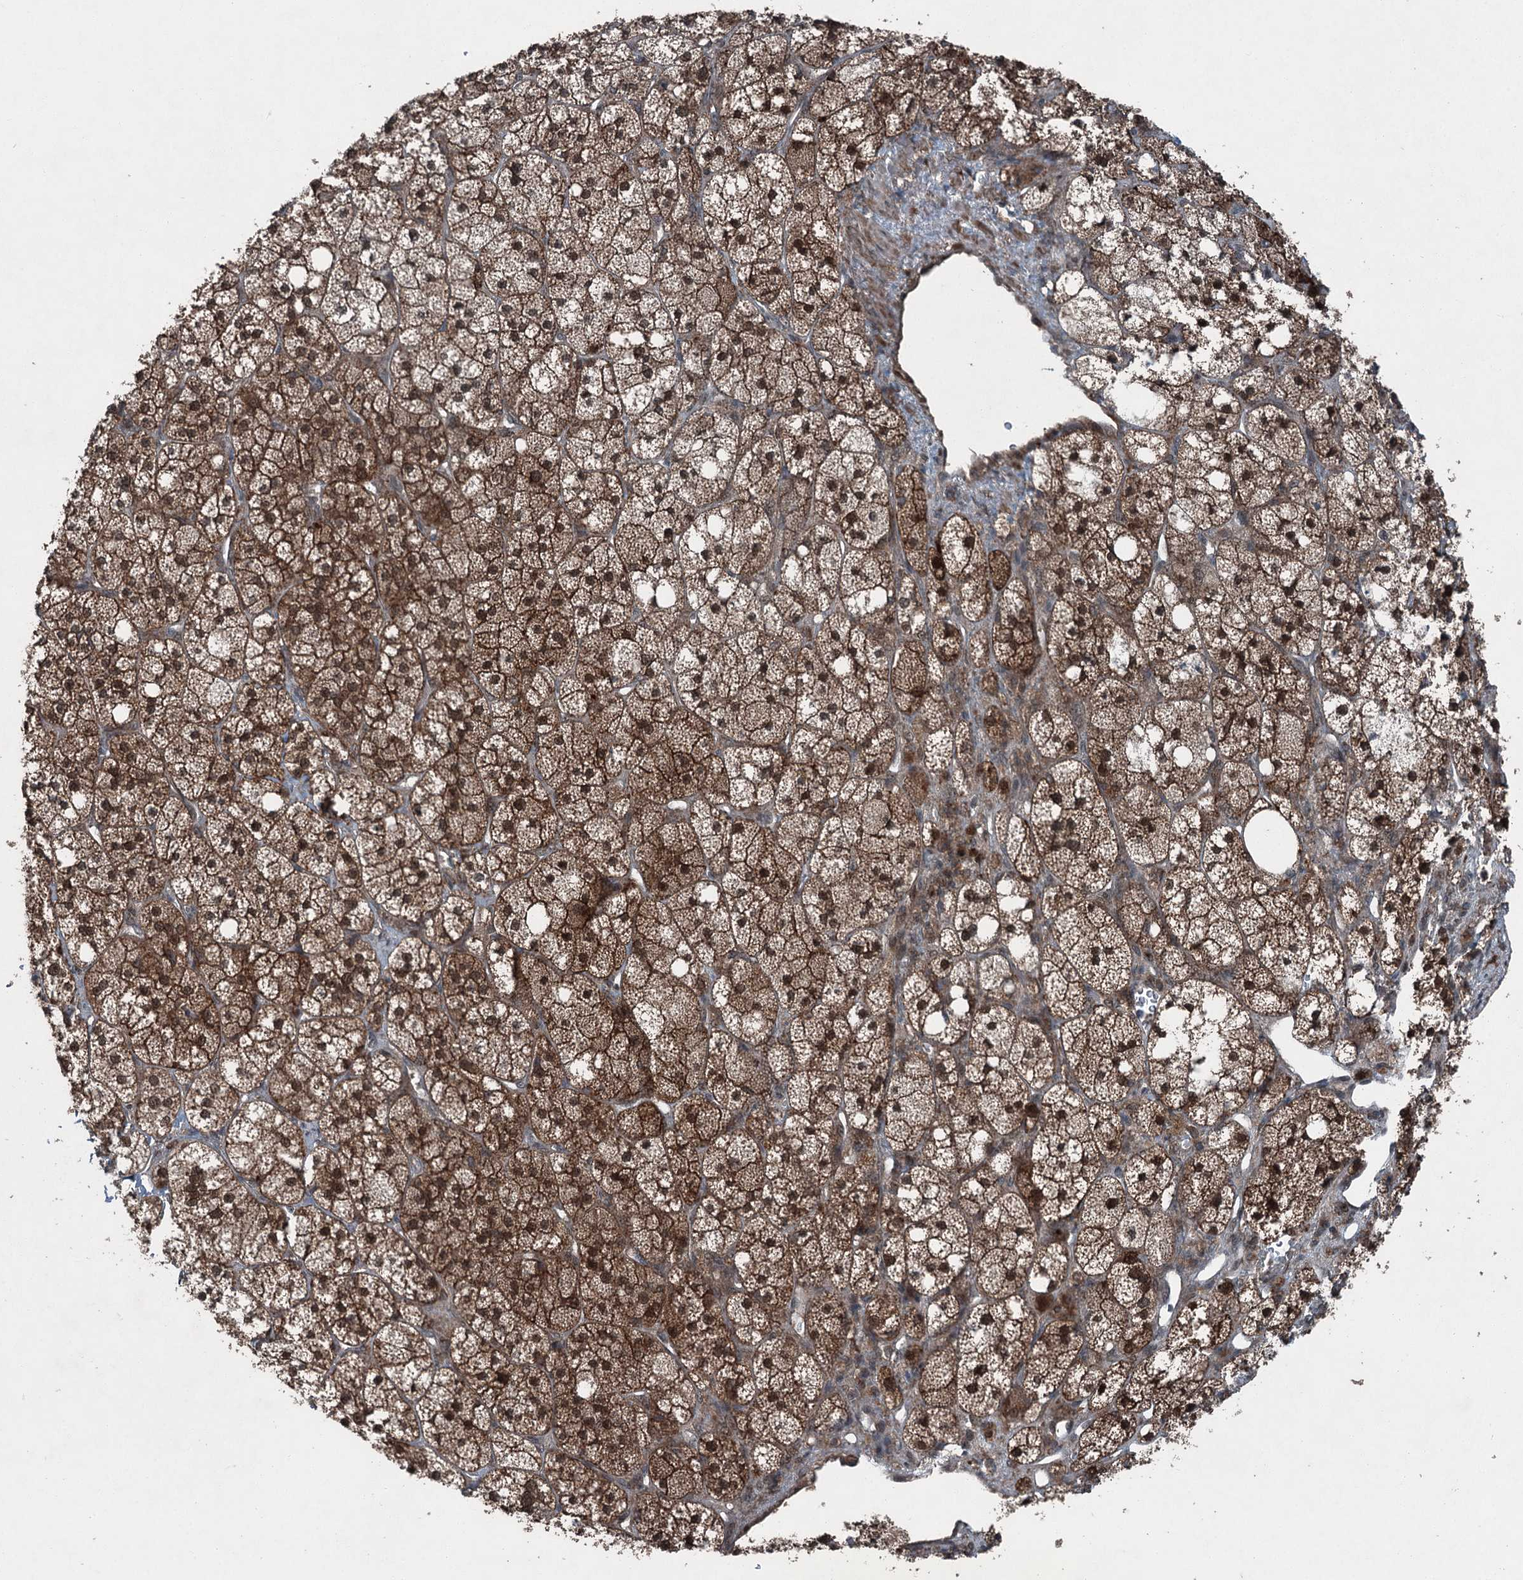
{"staining": {"intensity": "strong", "quantity": ">75%", "location": "cytoplasmic/membranous,nuclear"}, "tissue": "adrenal gland", "cell_type": "Glandular cells", "image_type": "normal", "snomed": [{"axis": "morphology", "description": "Normal tissue, NOS"}, {"axis": "topography", "description": "Adrenal gland"}], "caption": "Glandular cells show high levels of strong cytoplasmic/membranous,nuclear staining in approximately >75% of cells in normal human adrenal gland. (DAB (3,3'-diaminobenzidine) IHC, brown staining for protein, blue staining for nuclei).", "gene": "BORCS7", "patient": {"sex": "male", "age": 61}}